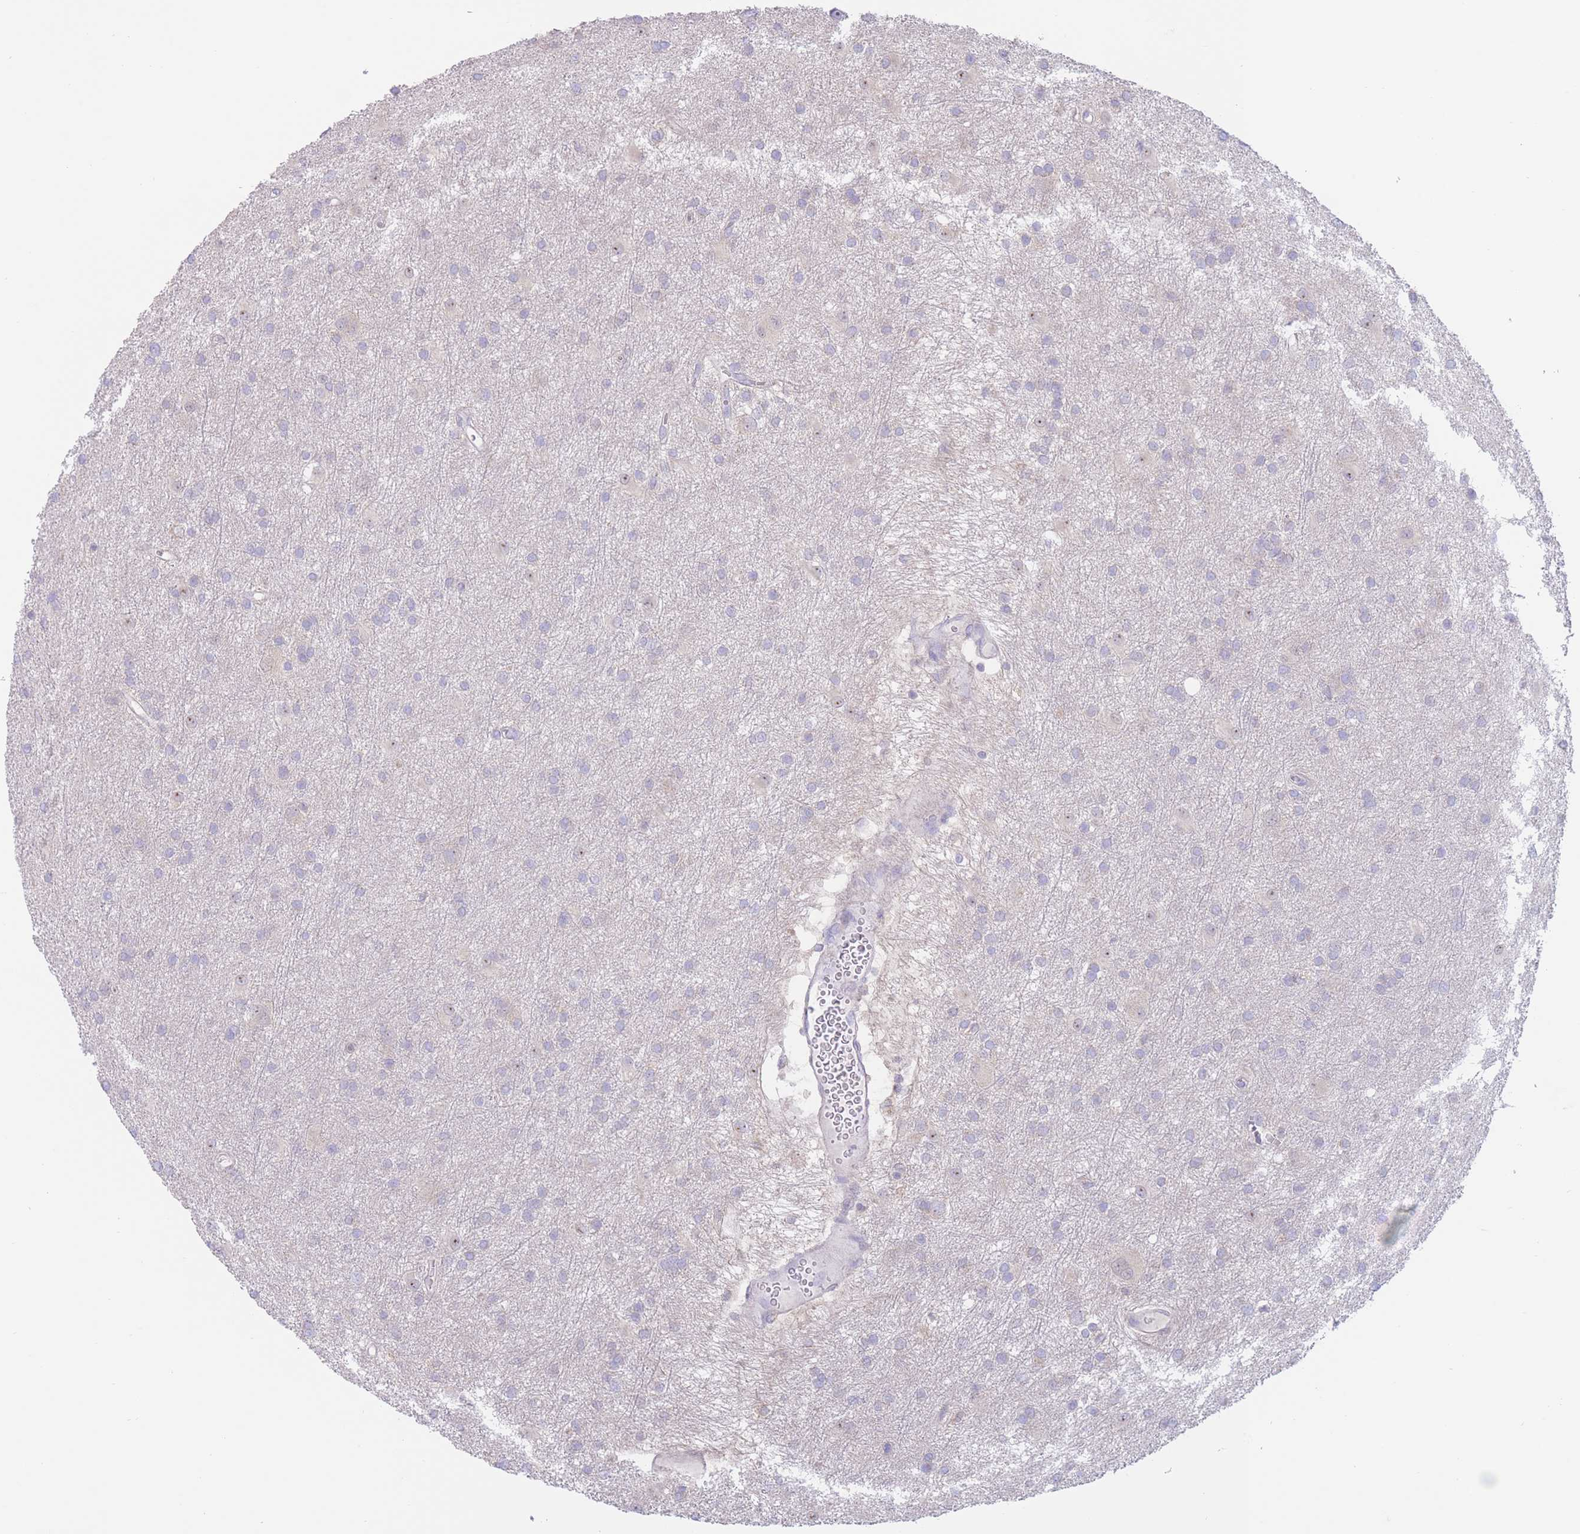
{"staining": {"intensity": "negative", "quantity": "none", "location": "none"}, "tissue": "glioma", "cell_type": "Tumor cells", "image_type": "cancer", "snomed": [{"axis": "morphology", "description": "Glioma, malignant, High grade"}, {"axis": "topography", "description": "Brain"}], "caption": "Glioma was stained to show a protein in brown. There is no significant staining in tumor cells.", "gene": "FAH", "patient": {"sex": "female", "age": 50}}